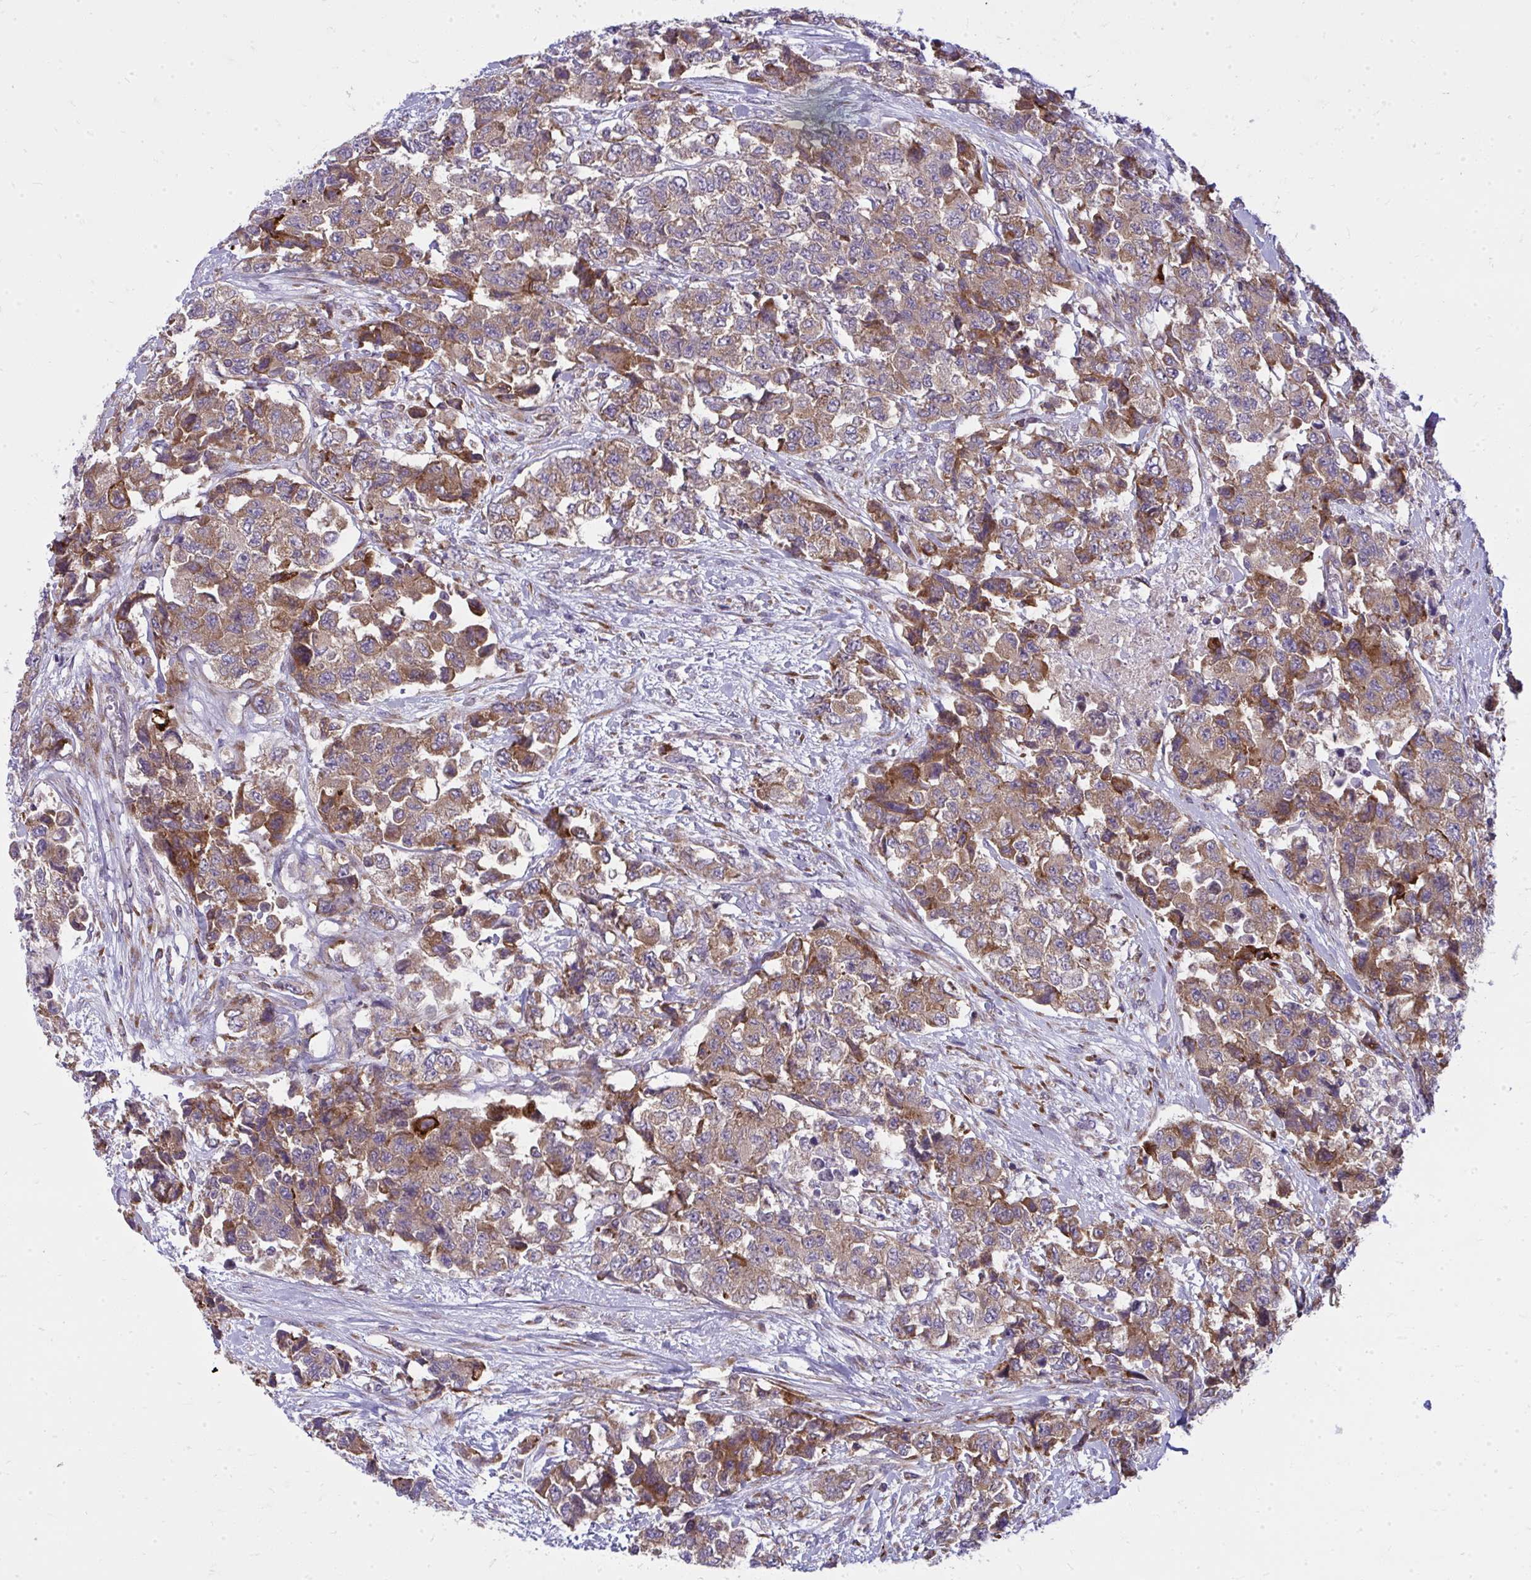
{"staining": {"intensity": "moderate", "quantity": ">75%", "location": "cytoplasmic/membranous"}, "tissue": "urothelial cancer", "cell_type": "Tumor cells", "image_type": "cancer", "snomed": [{"axis": "morphology", "description": "Urothelial carcinoma, High grade"}, {"axis": "topography", "description": "Urinary bladder"}], "caption": "High-grade urothelial carcinoma stained with DAB immunohistochemistry demonstrates medium levels of moderate cytoplasmic/membranous expression in approximately >75% of tumor cells.", "gene": "GFPT2", "patient": {"sex": "female", "age": 78}}